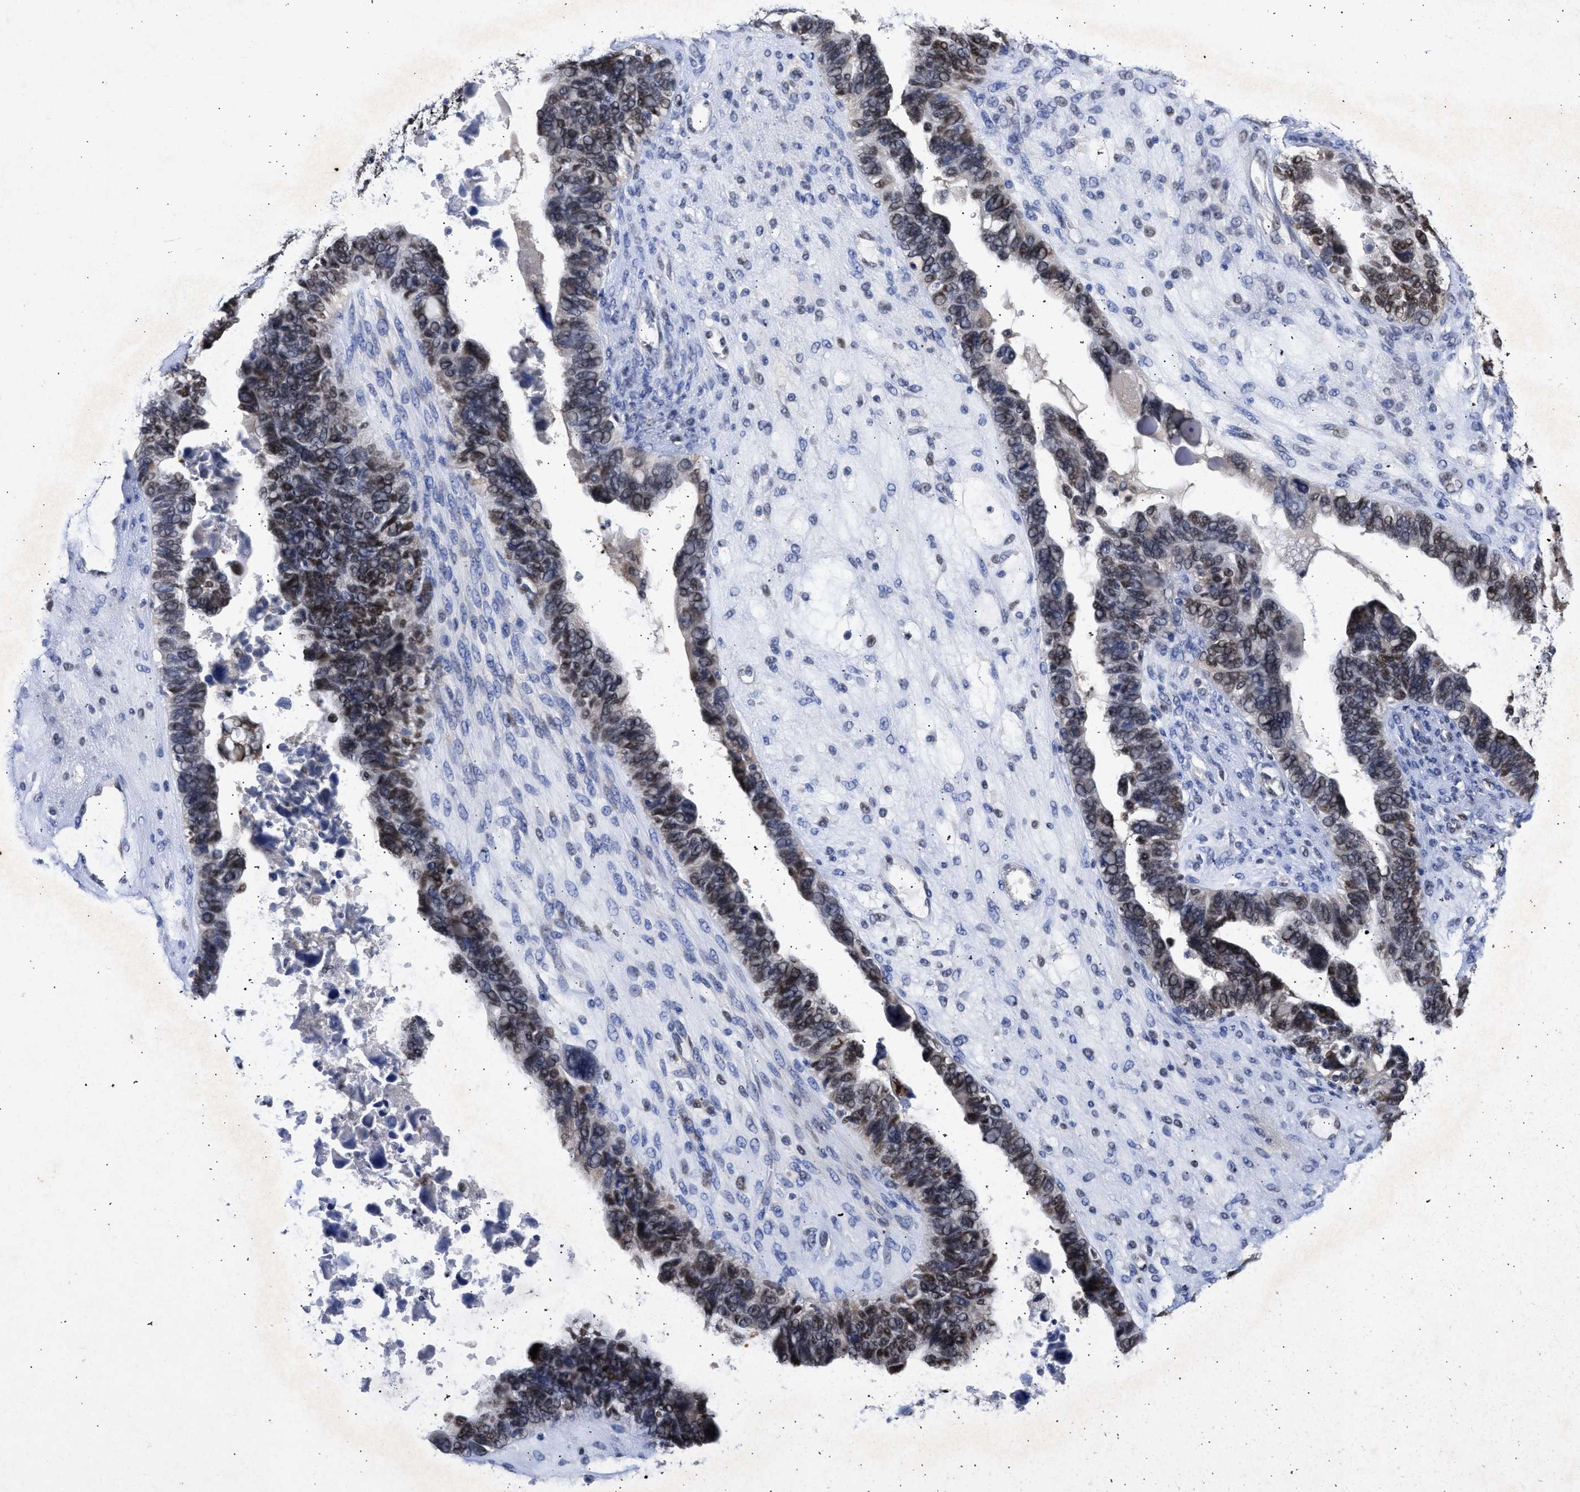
{"staining": {"intensity": "weak", "quantity": "25%-75%", "location": "cytoplasmic/membranous,nuclear"}, "tissue": "ovarian cancer", "cell_type": "Tumor cells", "image_type": "cancer", "snomed": [{"axis": "morphology", "description": "Cystadenocarcinoma, serous, NOS"}, {"axis": "topography", "description": "Ovary"}], "caption": "Protein positivity by IHC exhibits weak cytoplasmic/membranous and nuclear staining in about 25%-75% of tumor cells in ovarian serous cystadenocarcinoma.", "gene": "NUP35", "patient": {"sex": "female", "age": 79}}